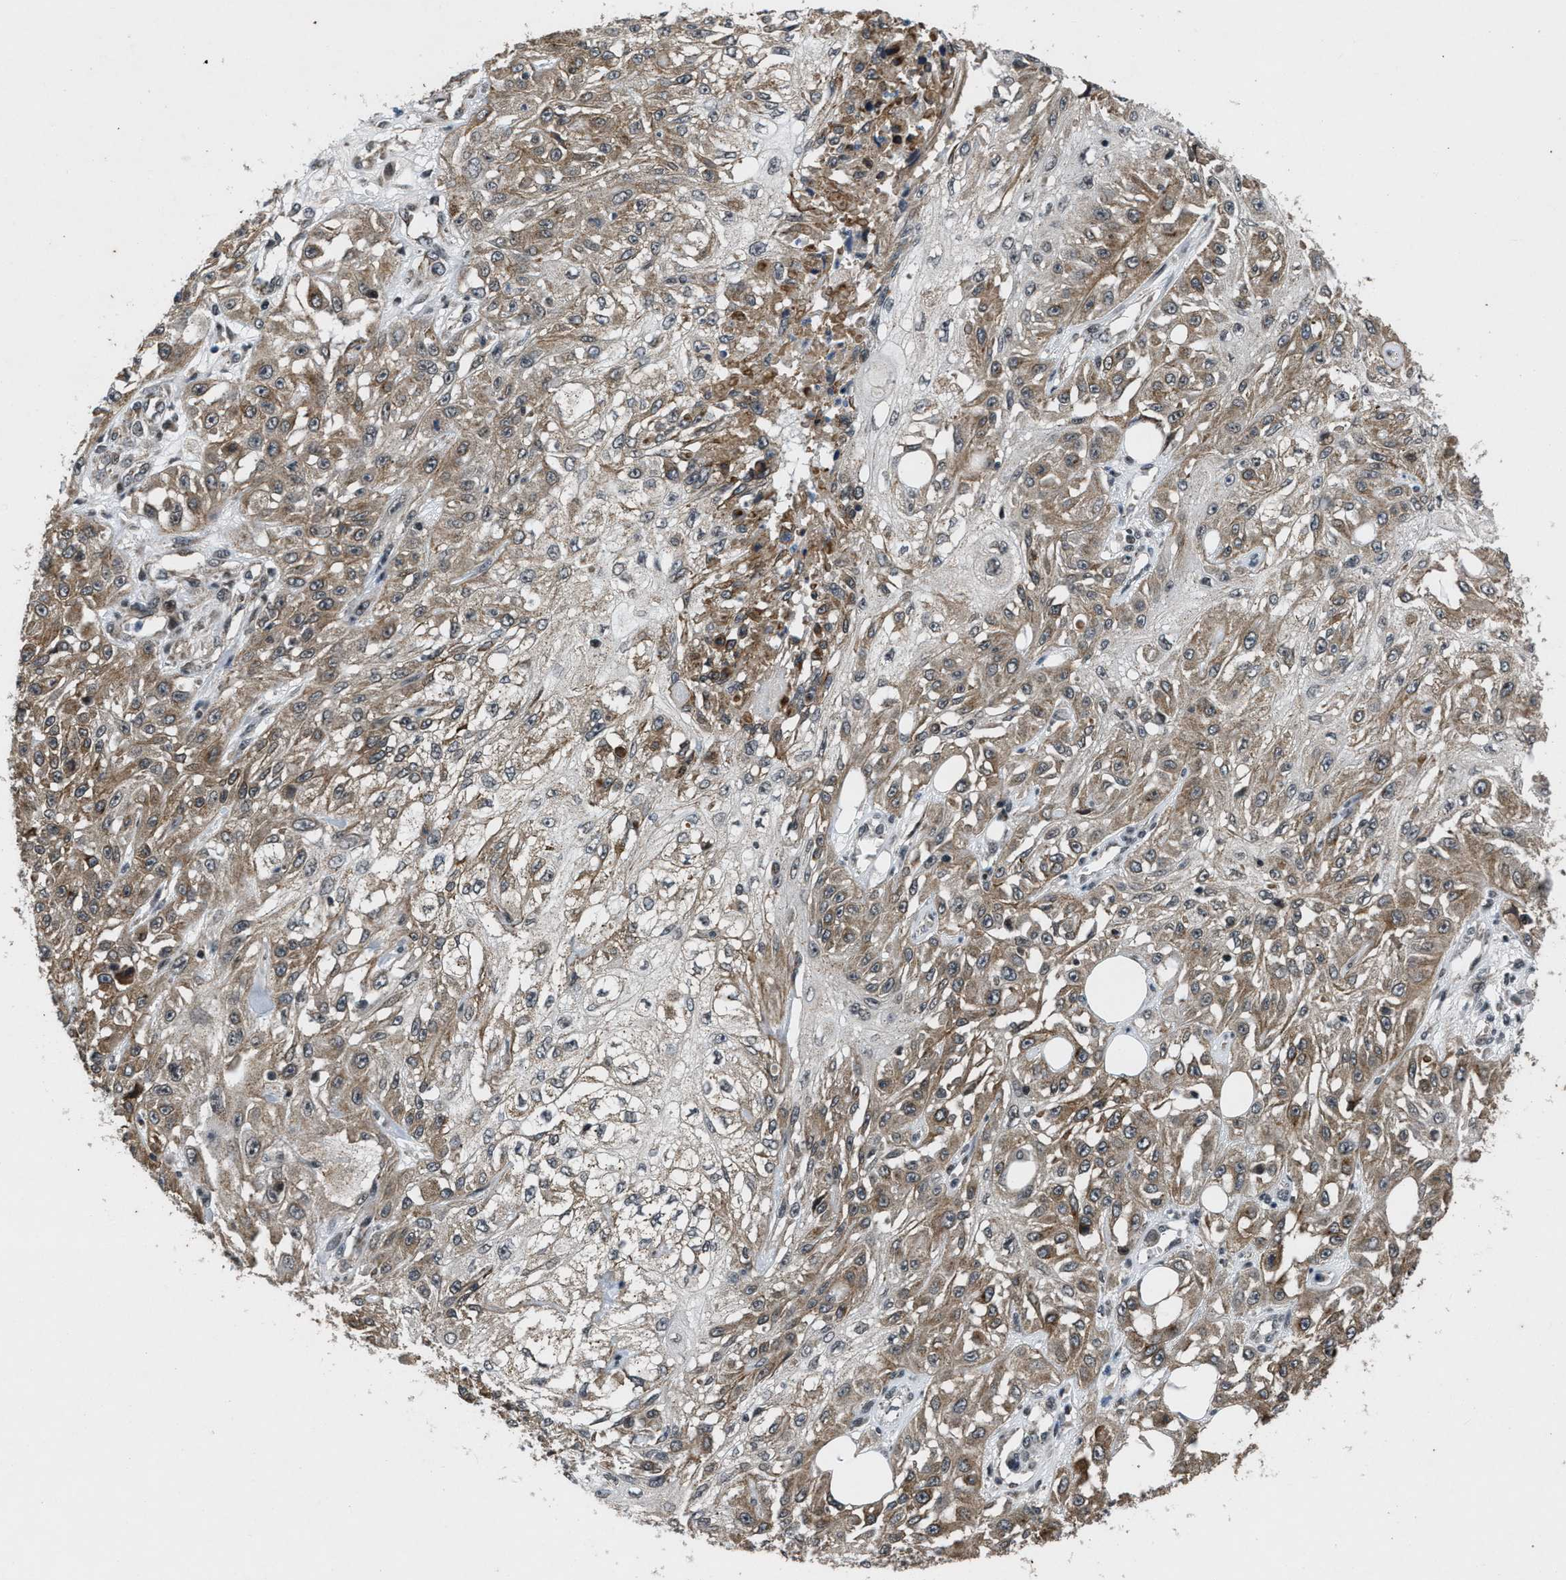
{"staining": {"intensity": "moderate", "quantity": ">75%", "location": "cytoplasmic/membranous"}, "tissue": "skin cancer", "cell_type": "Tumor cells", "image_type": "cancer", "snomed": [{"axis": "morphology", "description": "Squamous cell carcinoma, NOS"}, {"axis": "morphology", "description": "Squamous cell carcinoma, metastatic, NOS"}, {"axis": "topography", "description": "Skin"}, {"axis": "topography", "description": "Lymph node"}], "caption": "This is a histology image of immunohistochemistry (IHC) staining of skin cancer, which shows moderate staining in the cytoplasmic/membranous of tumor cells.", "gene": "ZNHIT1", "patient": {"sex": "male", "age": 75}}